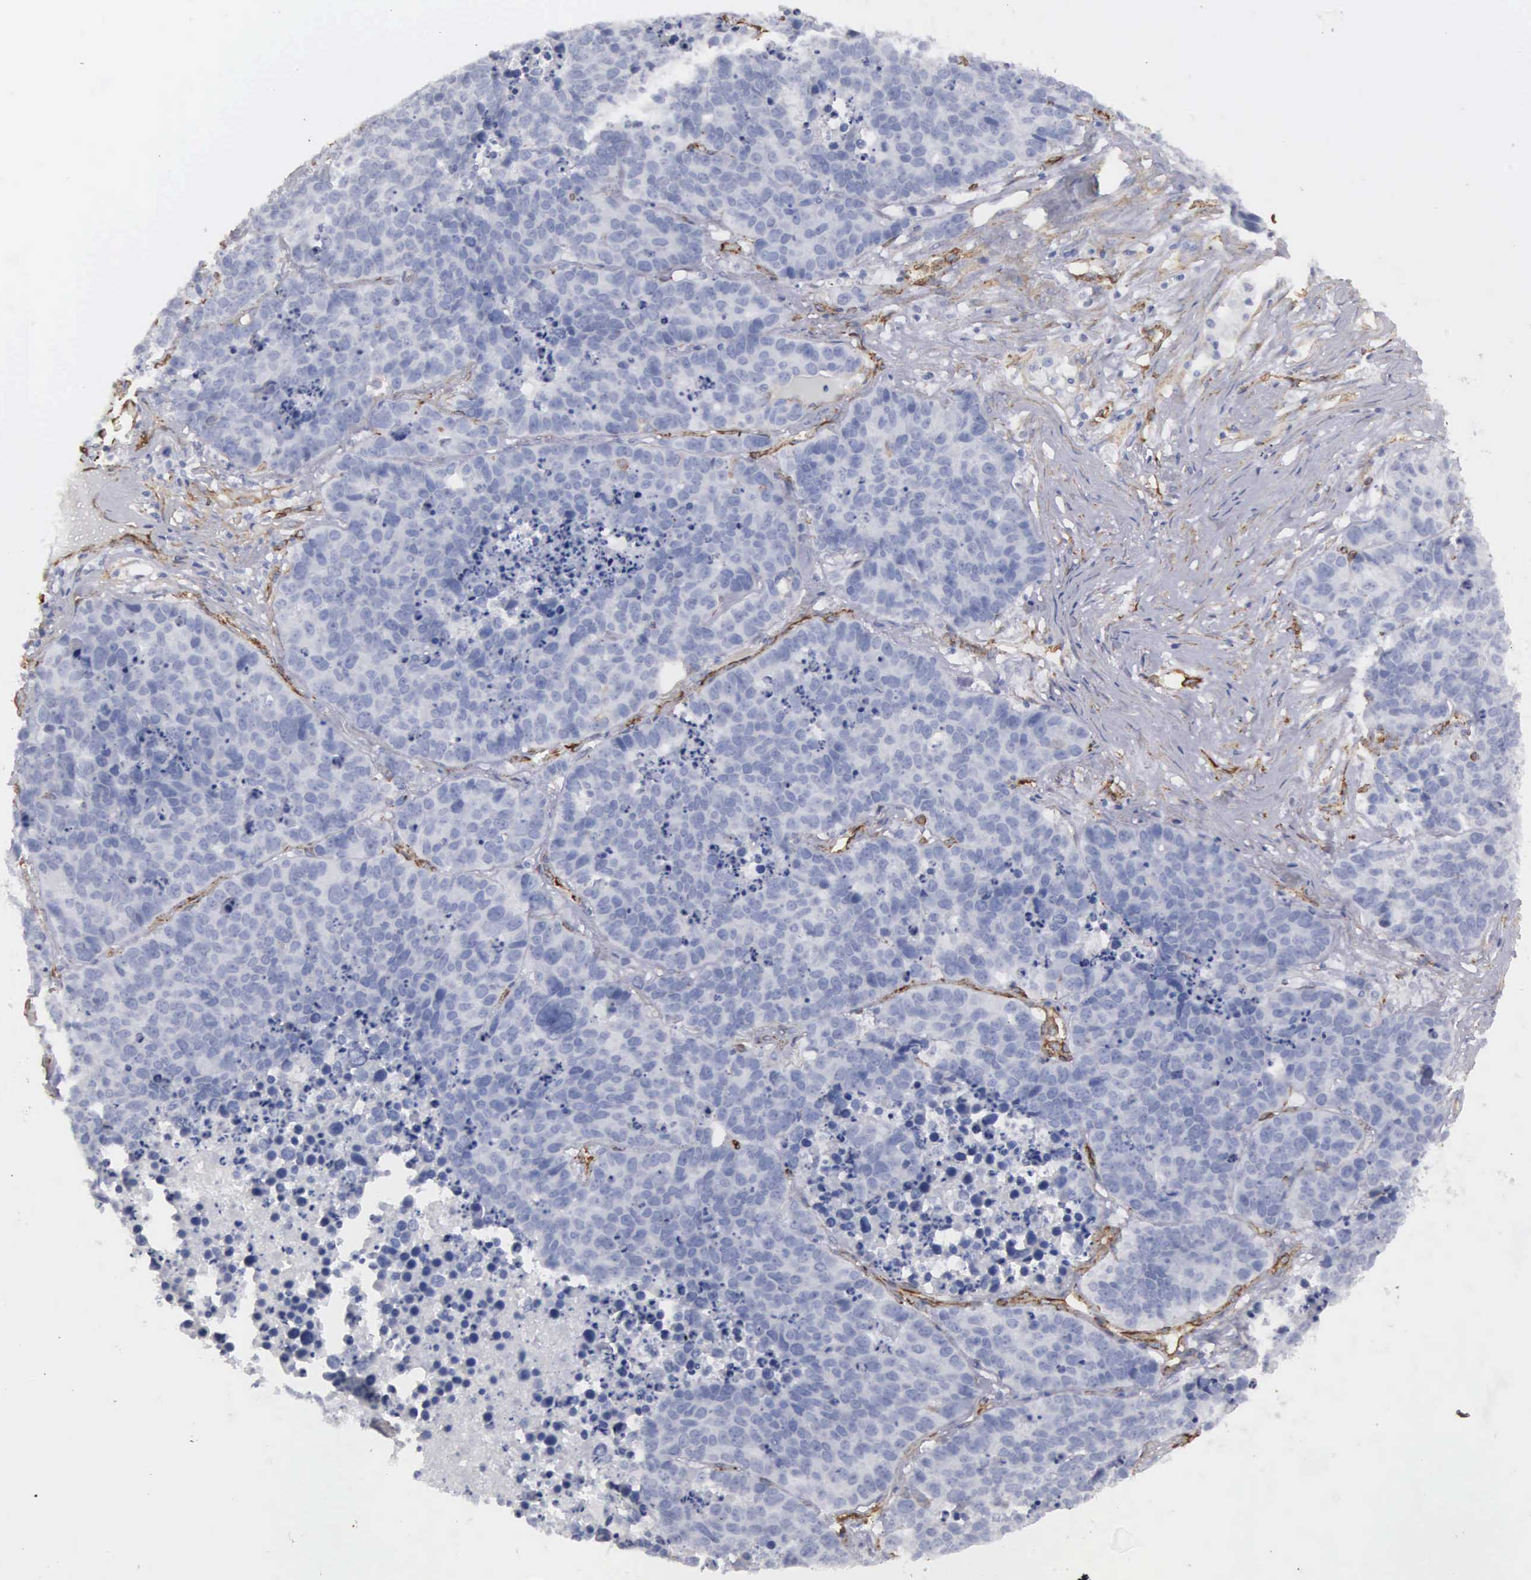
{"staining": {"intensity": "negative", "quantity": "none", "location": "none"}, "tissue": "lung cancer", "cell_type": "Tumor cells", "image_type": "cancer", "snomed": [{"axis": "morphology", "description": "Carcinoid, malignant, NOS"}, {"axis": "topography", "description": "Lung"}], "caption": "Immunohistochemistry (IHC) image of neoplastic tissue: human carcinoid (malignant) (lung) stained with DAB shows no significant protein positivity in tumor cells.", "gene": "MAGEB10", "patient": {"sex": "male", "age": 60}}